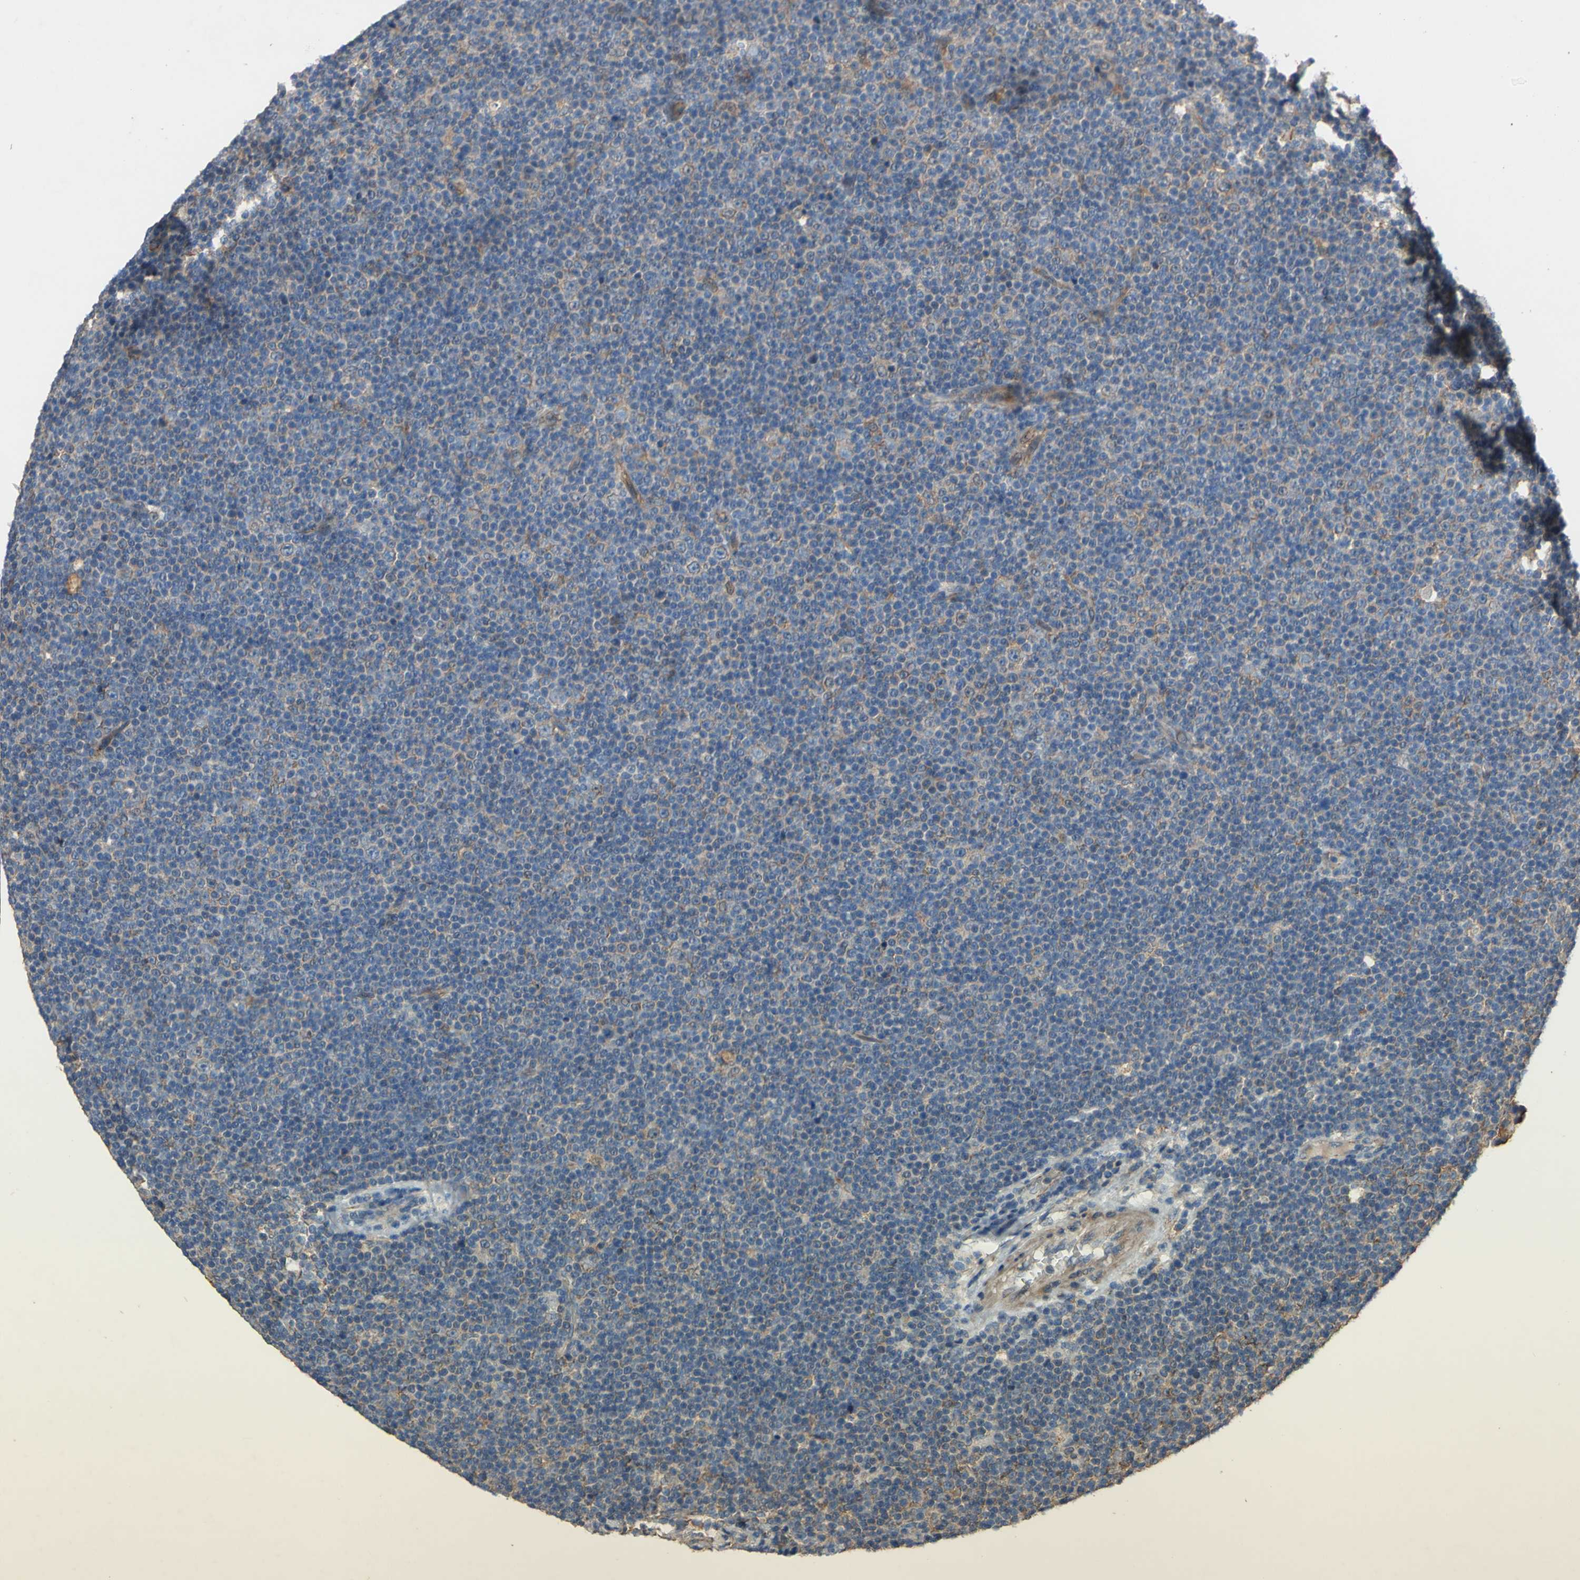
{"staining": {"intensity": "negative", "quantity": "none", "location": "none"}, "tissue": "lymphoma", "cell_type": "Tumor cells", "image_type": "cancer", "snomed": [{"axis": "morphology", "description": "Malignant lymphoma, non-Hodgkin's type, Low grade"}, {"axis": "topography", "description": "Lymph node"}], "caption": "There is no significant expression in tumor cells of malignant lymphoma, non-Hodgkin's type (low-grade).", "gene": "PDGFB", "patient": {"sex": "female", "age": 67}}